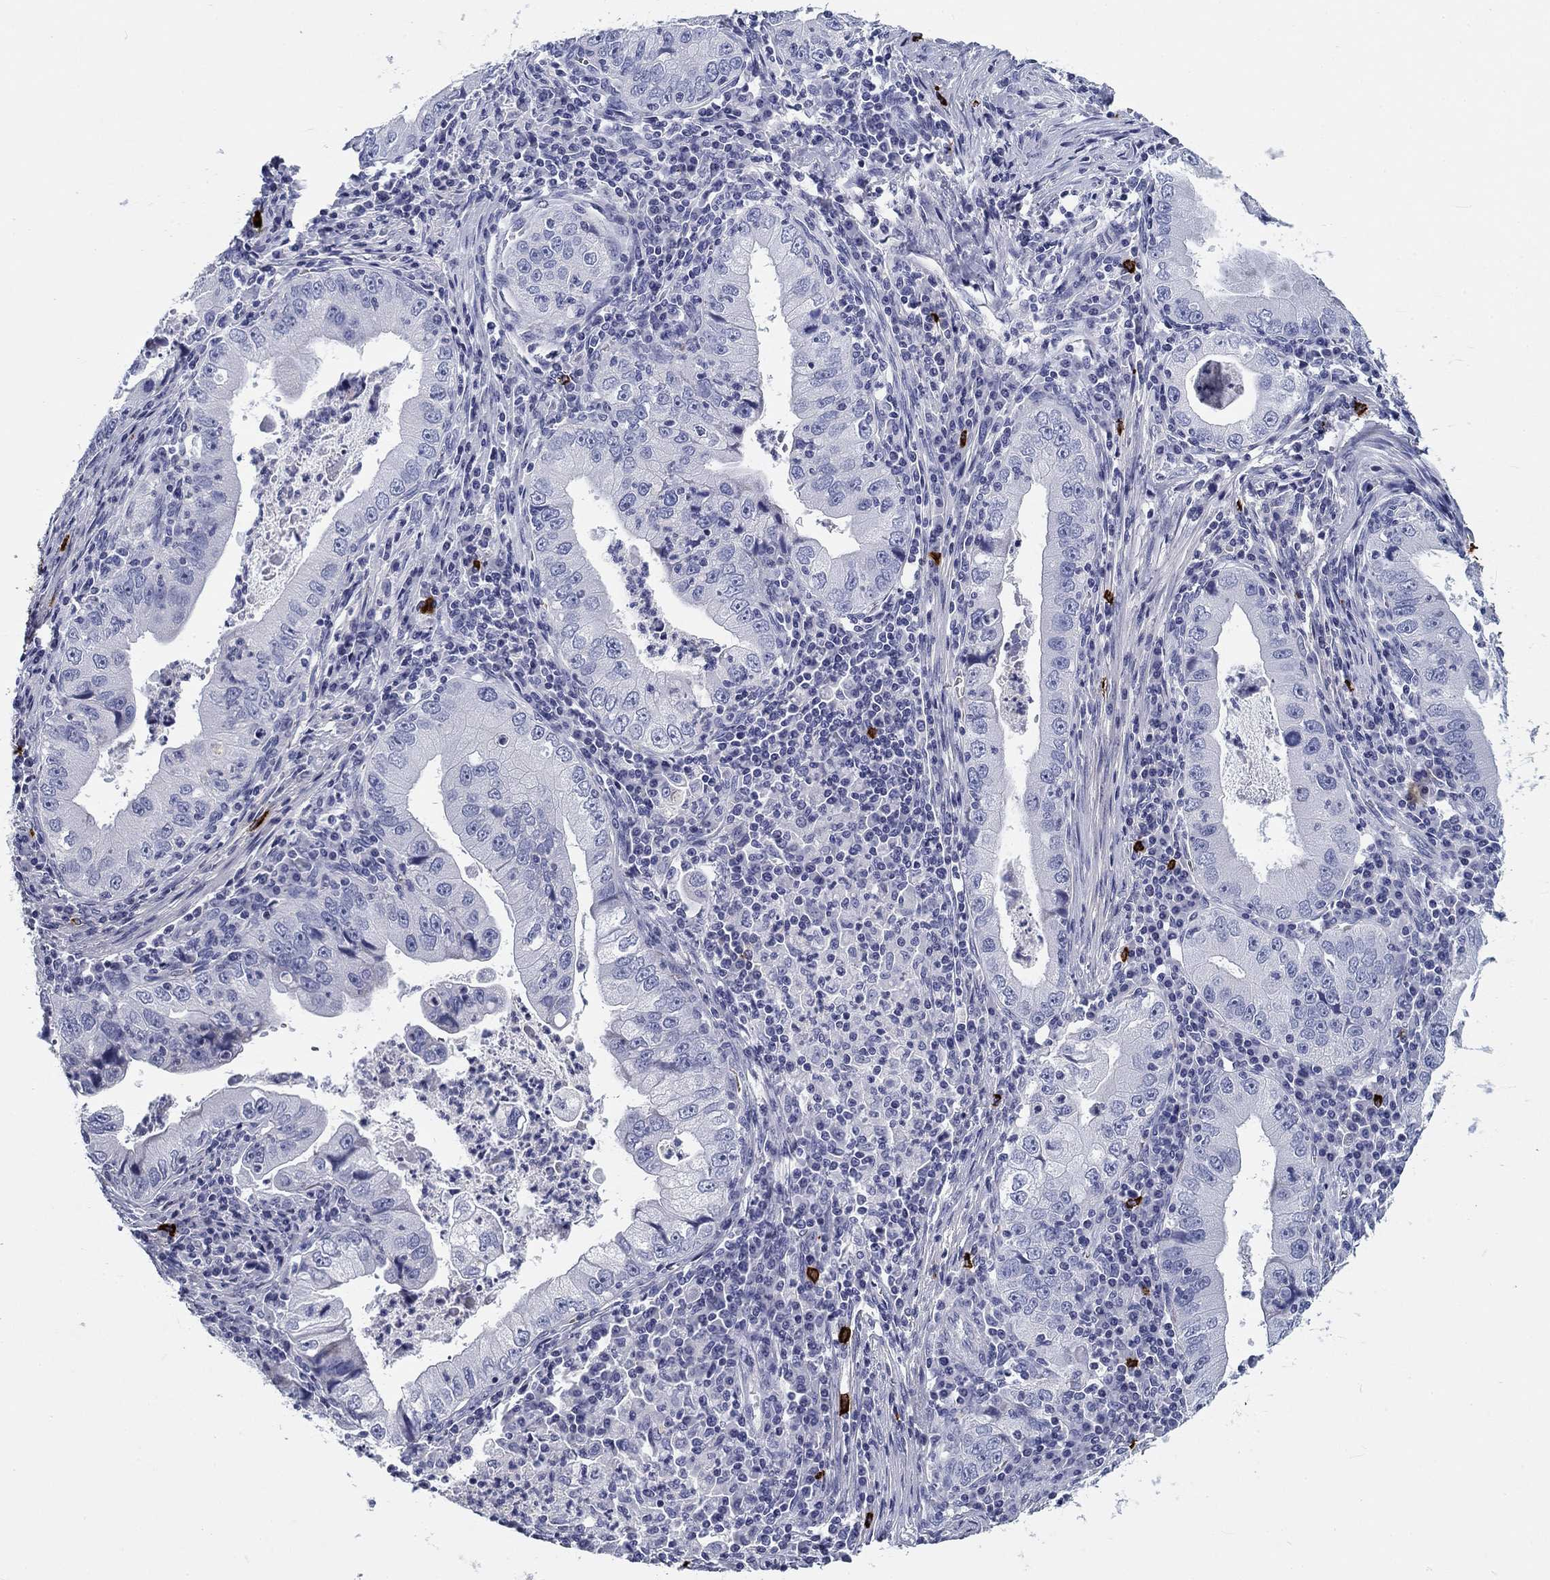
{"staining": {"intensity": "negative", "quantity": "none", "location": "none"}, "tissue": "stomach cancer", "cell_type": "Tumor cells", "image_type": "cancer", "snomed": [{"axis": "morphology", "description": "Adenocarcinoma, NOS"}, {"axis": "topography", "description": "Stomach"}], "caption": "Protein analysis of adenocarcinoma (stomach) exhibits no significant expression in tumor cells.", "gene": "CD40LG", "patient": {"sex": "male", "age": 76}}